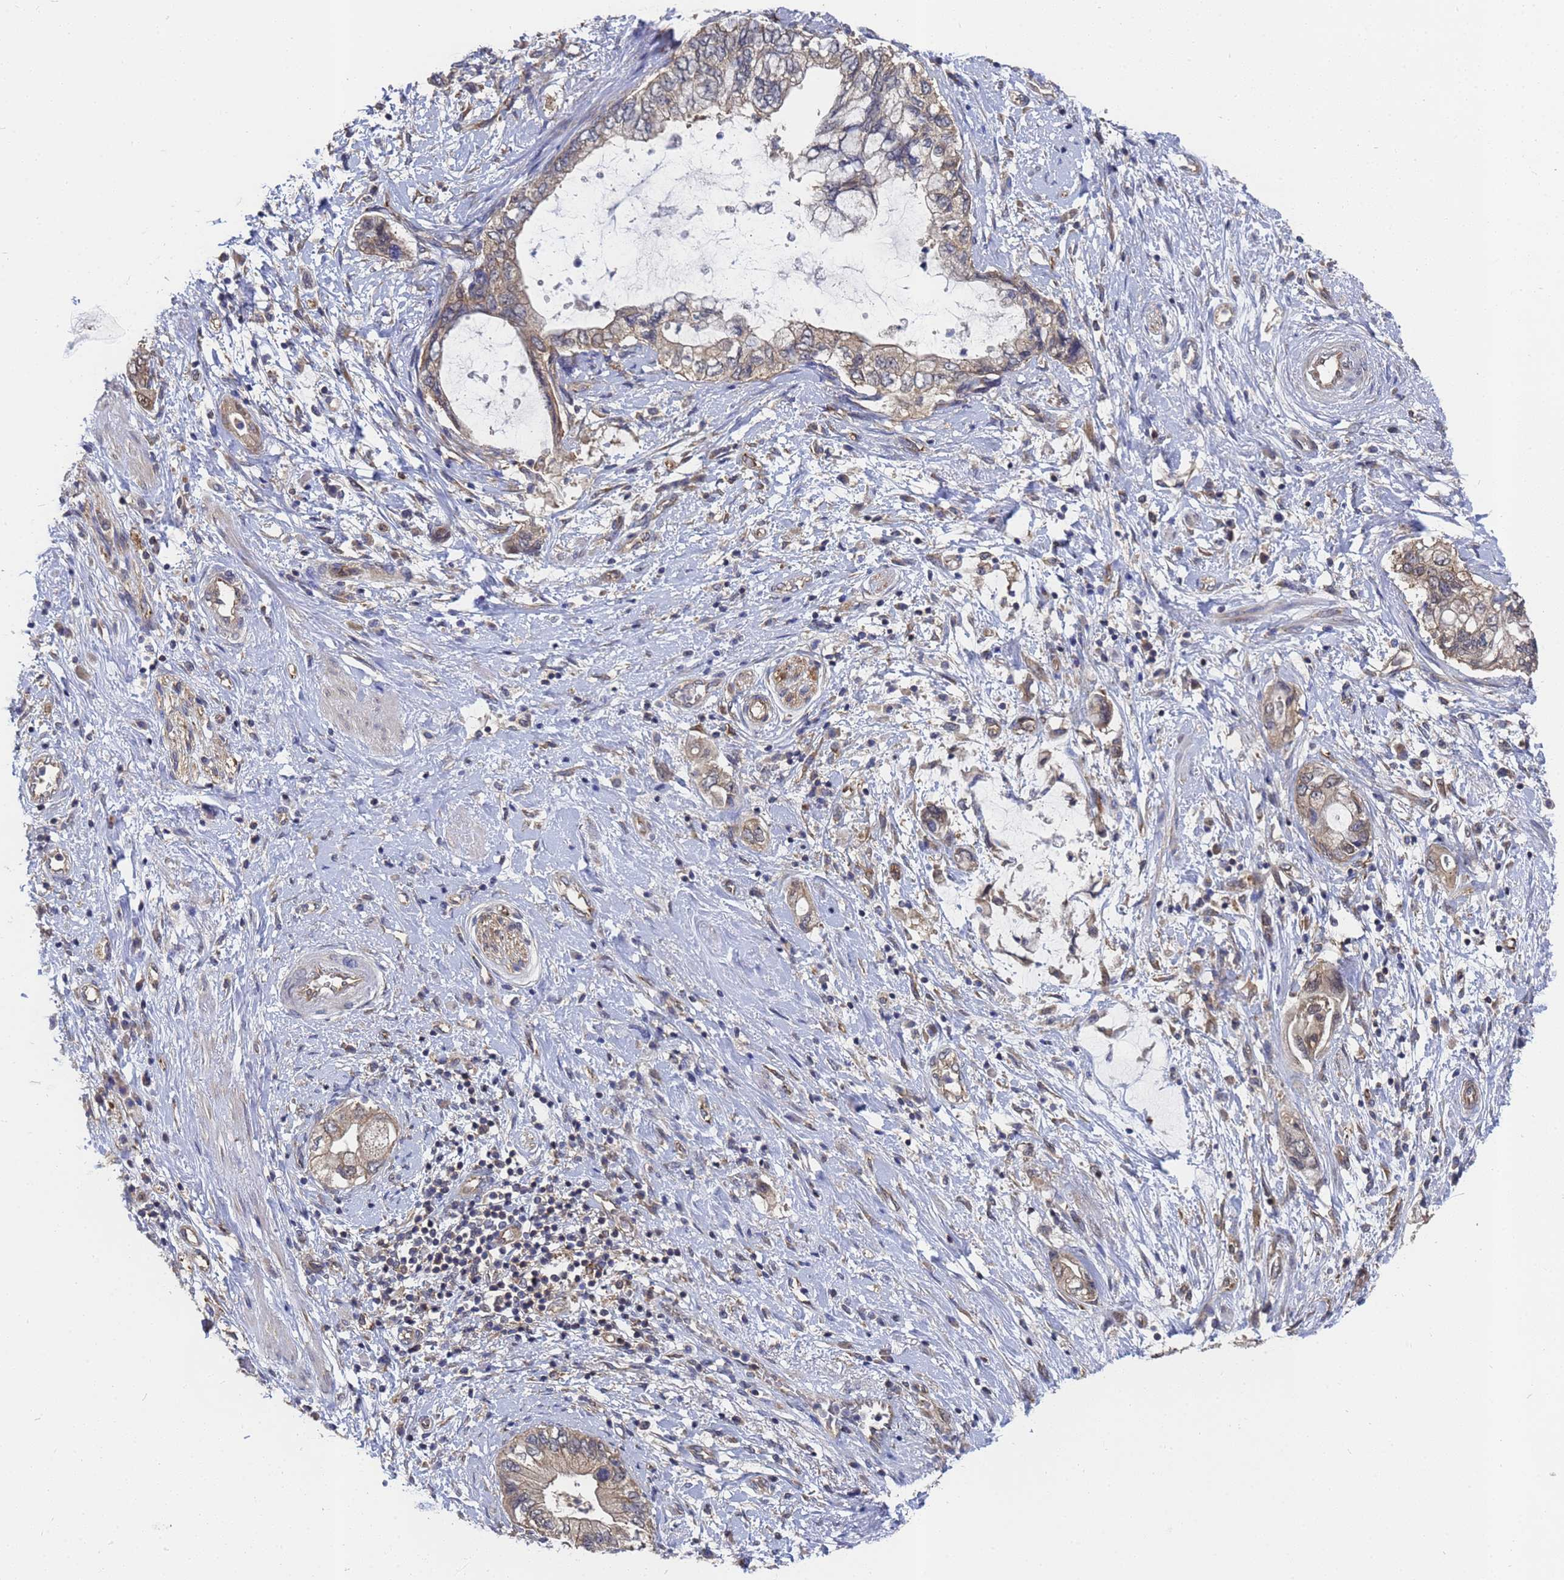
{"staining": {"intensity": "weak", "quantity": ">75%", "location": "cytoplasmic/membranous"}, "tissue": "pancreatic cancer", "cell_type": "Tumor cells", "image_type": "cancer", "snomed": [{"axis": "morphology", "description": "Adenocarcinoma, NOS"}, {"axis": "topography", "description": "Pancreas"}], "caption": "Immunohistochemical staining of pancreatic cancer (adenocarcinoma) demonstrates low levels of weak cytoplasmic/membranous expression in about >75% of tumor cells.", "gene": "ALS2CL", "patient": {"sex": "female", "age": 73}}